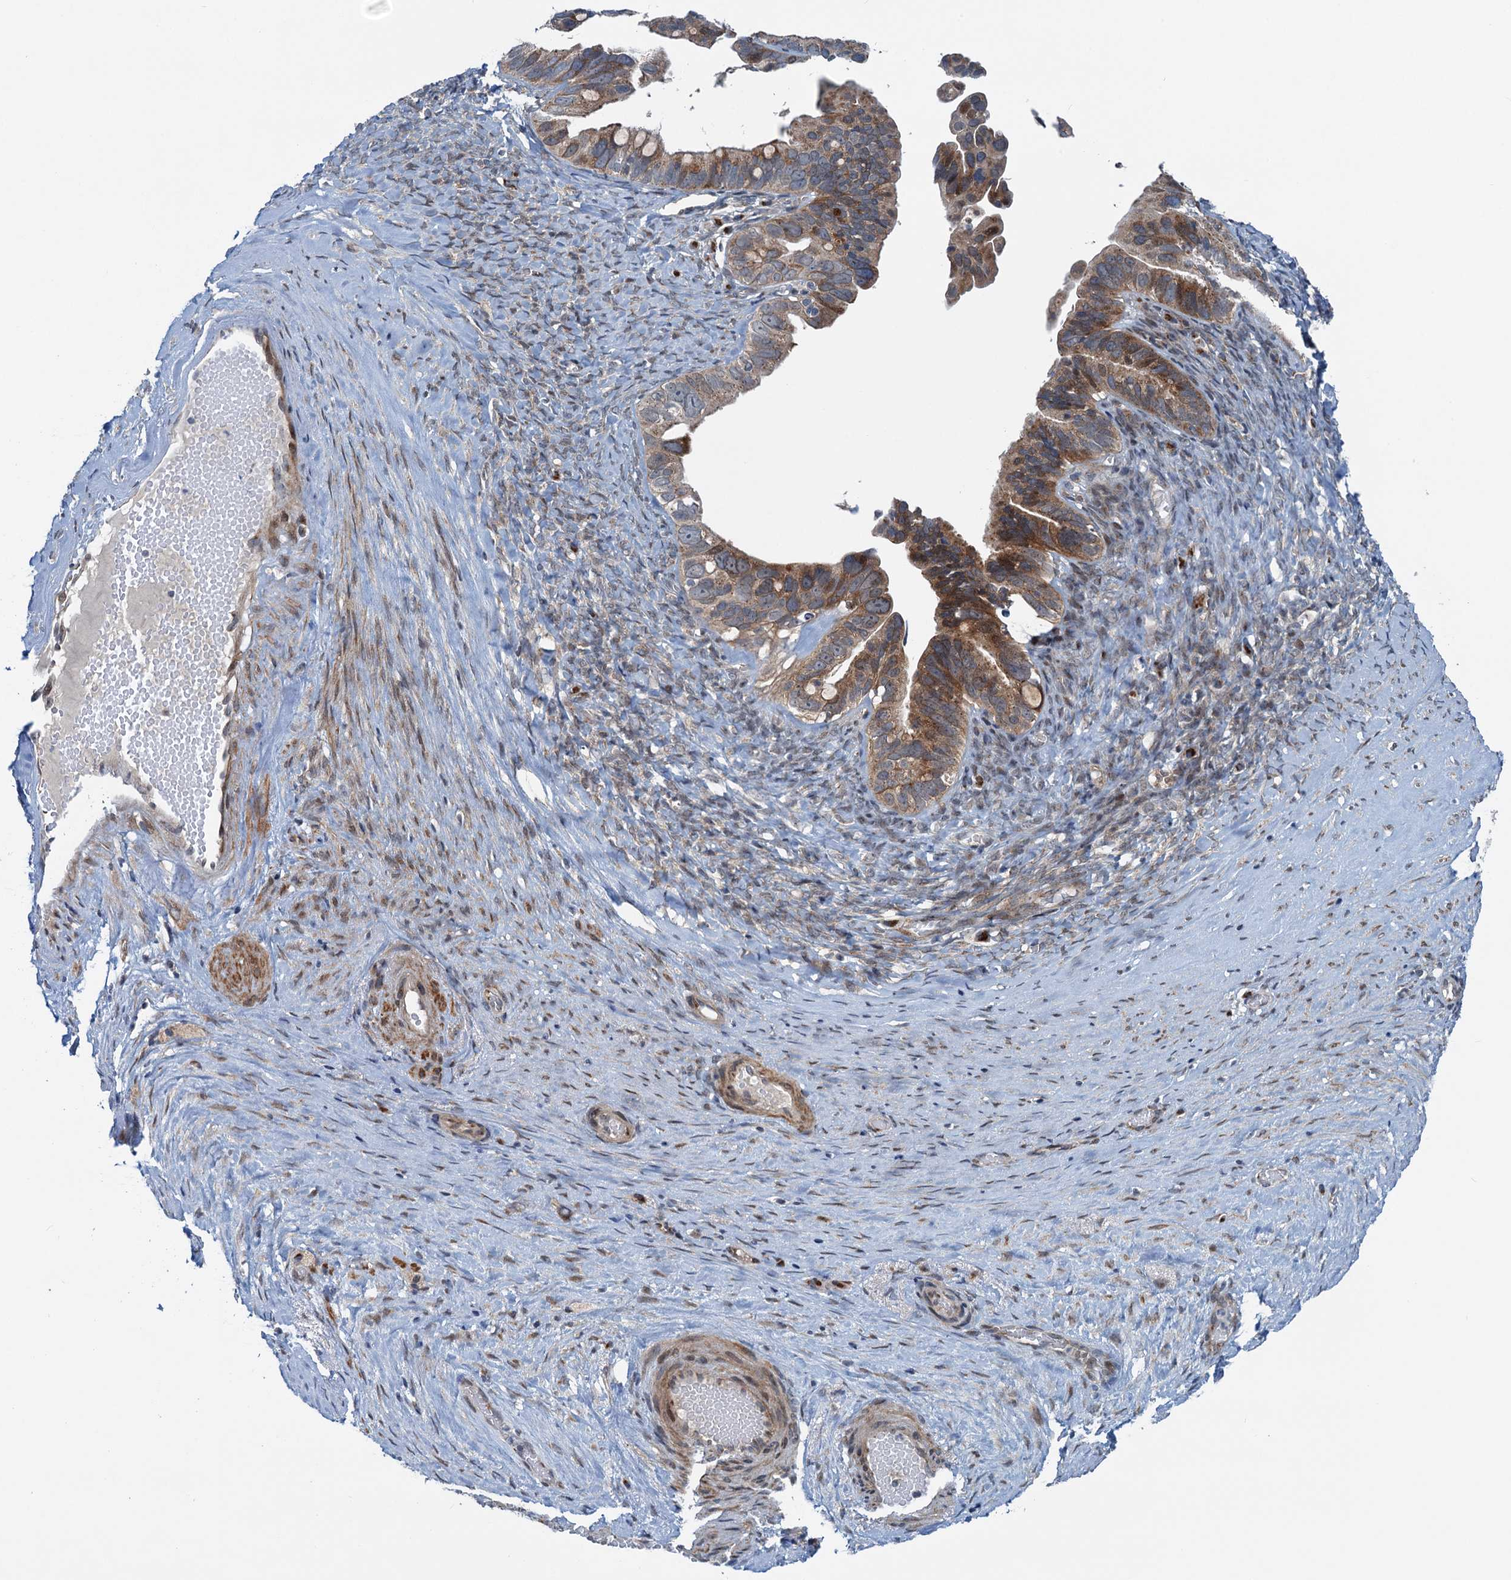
{"staining": {"intensity": "strong", "quantity": ">75%", "location": "cytoplasmic/membranous"}, "tissue": "ovarian cancer", "cell_type": "Tumor cells", "image_type": "cancer", "snomed": [{"axis": "morphology", "description": "Cystadenocarcinoma, serous, NOS"}, {"axis": "topography", "description": "Ovary"}], "caption": "Tumor cells exhibit strong cytoplasmic/membranous expression in about >75% of cells in ovarian cancer (serous cystadenocarcinoma). The staining was performed using DAB to visualize the protein expression in brown, while the nuclei were stained in blue with hematoxylin (Magnification: 20x).", "gene": "DYNC2I2", "patient": {"sex": "female", "age": 56}}